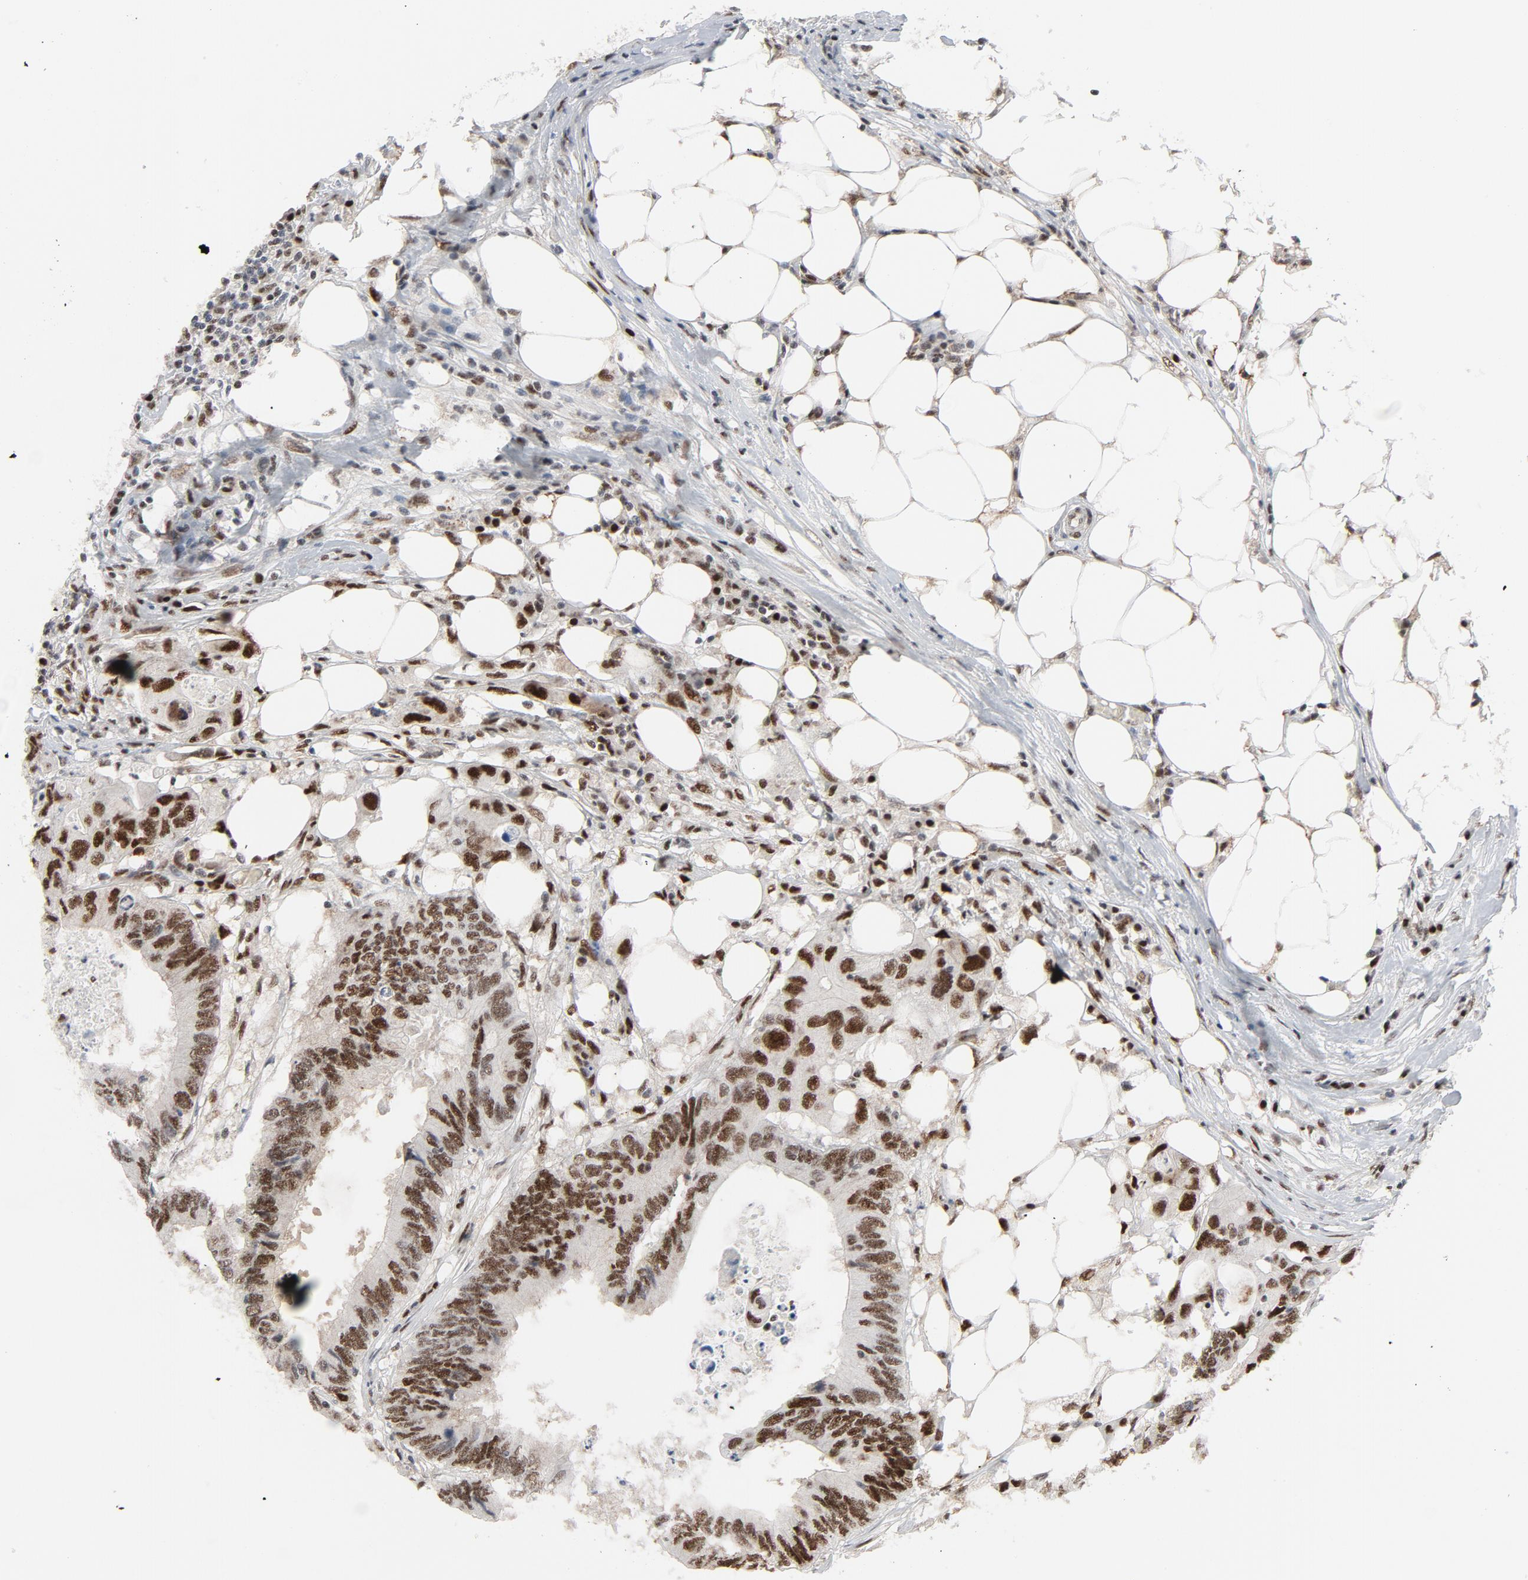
{"staining": {"intensity": "strong", "quantity": ">75%", "location": "nuclear"}, "tissue": "colorectal cancer", "cell_type": "Tumor cells", "image_type": "cancer", "snomed": [{"axis": "morphology", "description": "Adenocarcinoma, NOS"}, {"axis": "topography", "description": "Colon"}], "caption": "Colorectal cancer (adenocarcinoma) stained with a protein marker shows strong staining in tumor cells.", "gene": "JMJD6", "patient": {"sex": "male", "age": 71}}